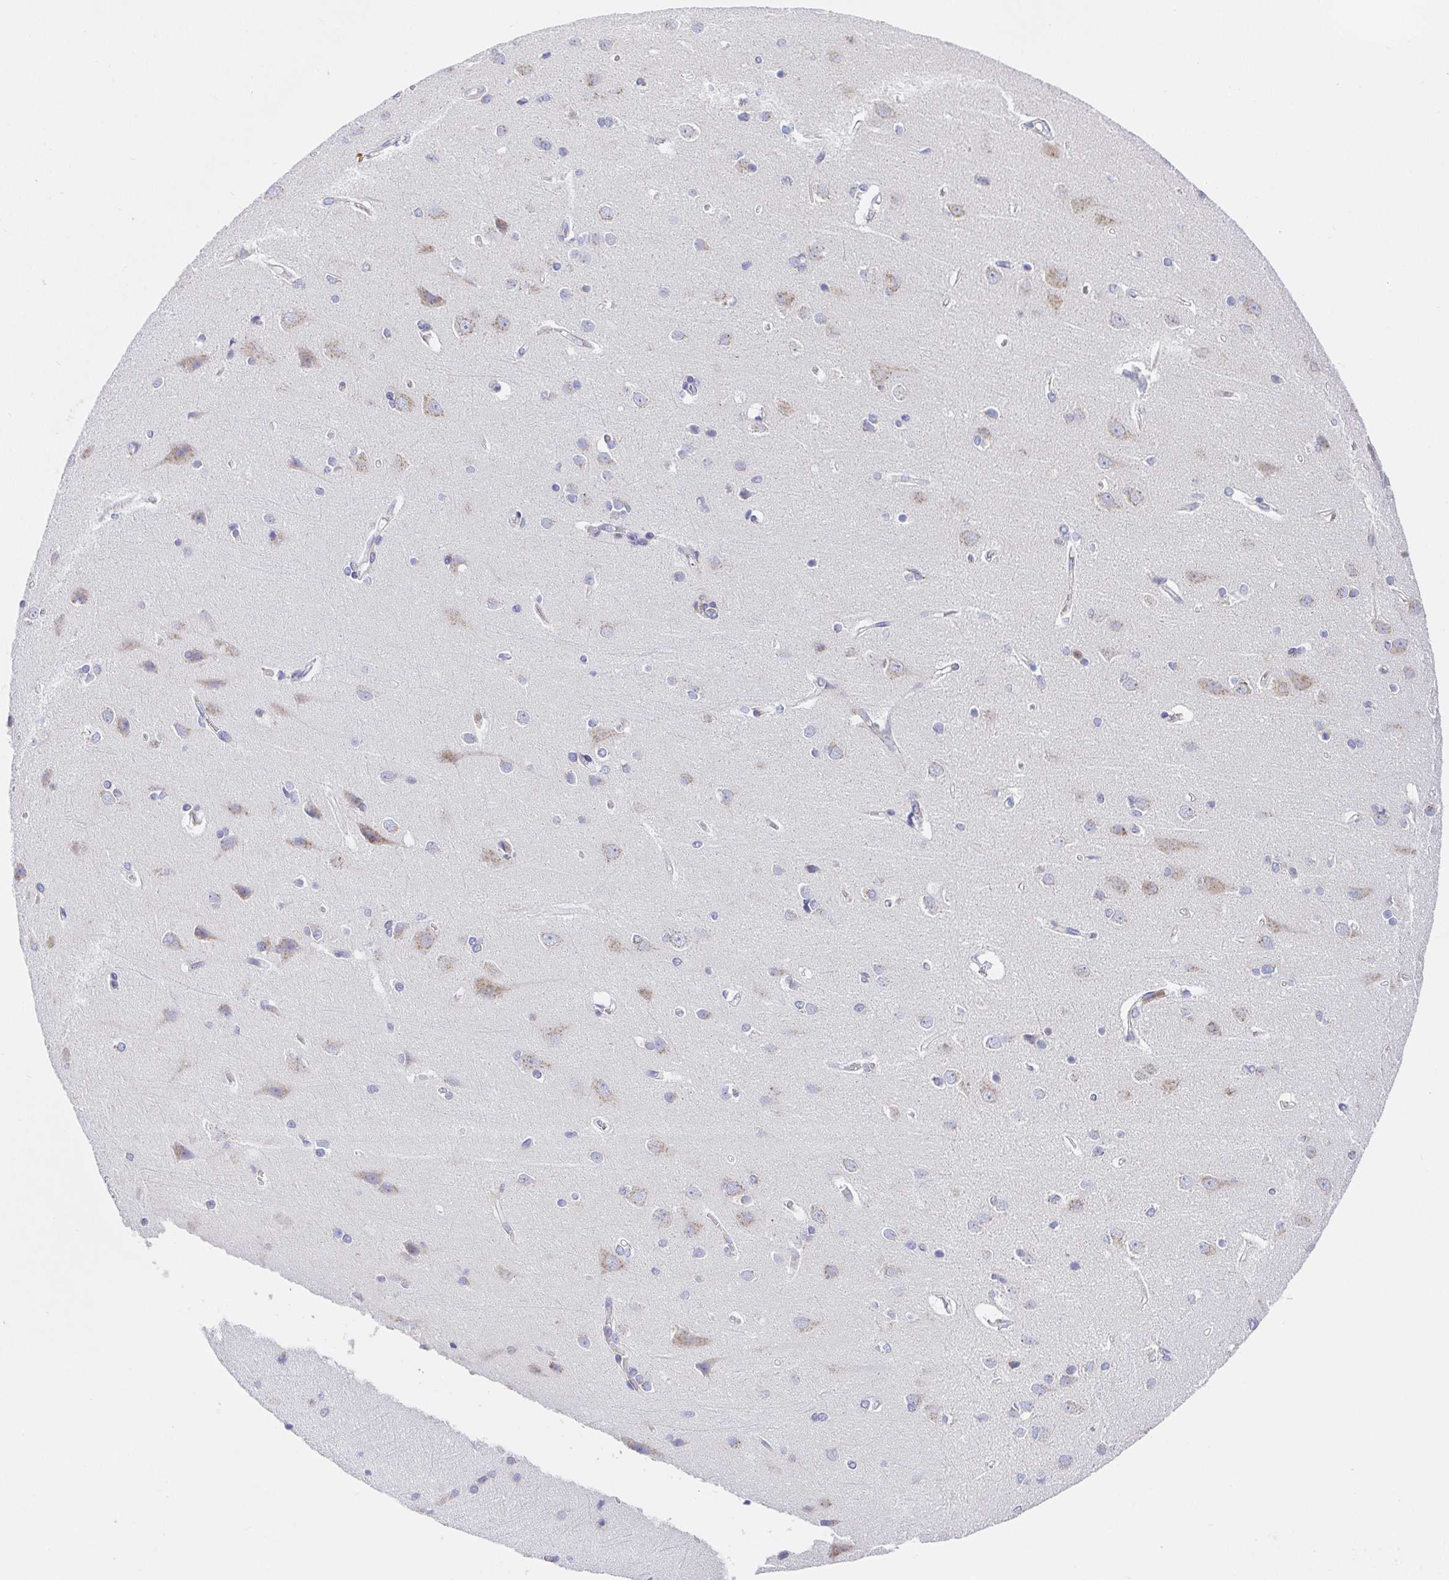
{"staining": {"intensity": "weak", "quantity": ">75%", "location": "cytoplasmic/membranous"}, "tissue": "cerebral cortex", "cell_type": "Endothelial cells", "image_type": "normal", "snomed": [{"axis": "morphology", "description": "Normal tissue, NOS"}, {"axis": "topography", "description": "Cerebral cortex"}], "caption": "A brown stain labels weak cytoplasmic/membranous positivity of a protein in endothelial cells of normal human cerebral cortex.", "gene": "GOLGA1", "patient": {"sex": "male", "age": 37}}